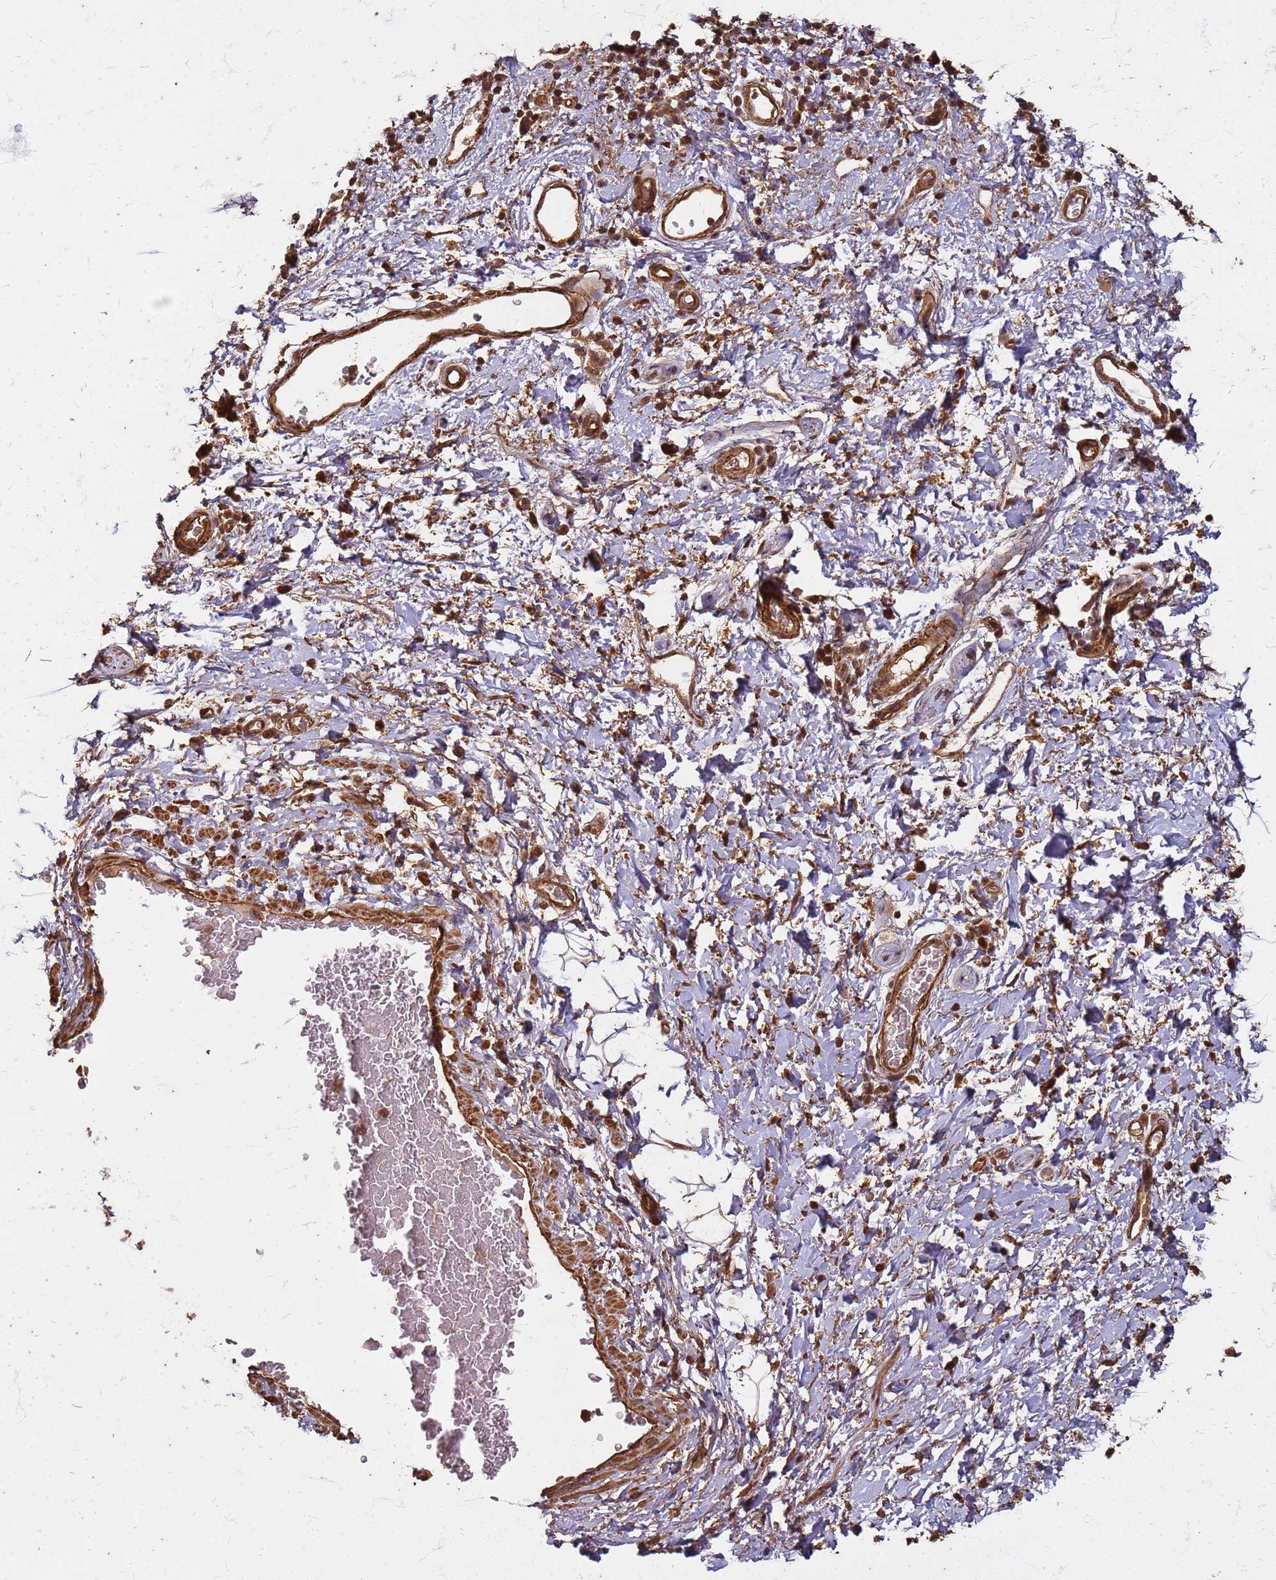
{"staining": {"intensity": "moderate", "quantity": "25%-75%", "location": "cytoplasmic/membranous,nuclear"}, "tissue": "skin", "cell_type": "Epidermal cells", "image_type": "normal", "snomed": [{"axis": "morphology", "description": "Normal tissue, NOS"}, {"axis": "topography", "description": "Vulva"}], "caption": "High-magnification brightfield microscopy of unremarkable skin stained with DAB (3,3'-diaminobenzidine) (brown) and counterstained with hematoxylin (blue). epidermal cells exhibit moderate cytoplasmic/membranous,nuclear expression is seen in approximately25%-75% of cells. (brown staining indicates protein expression, while blue staining denotes nuclei).", "gene": "KIF26A", "patient": {"sex": "female", "age": 66}}